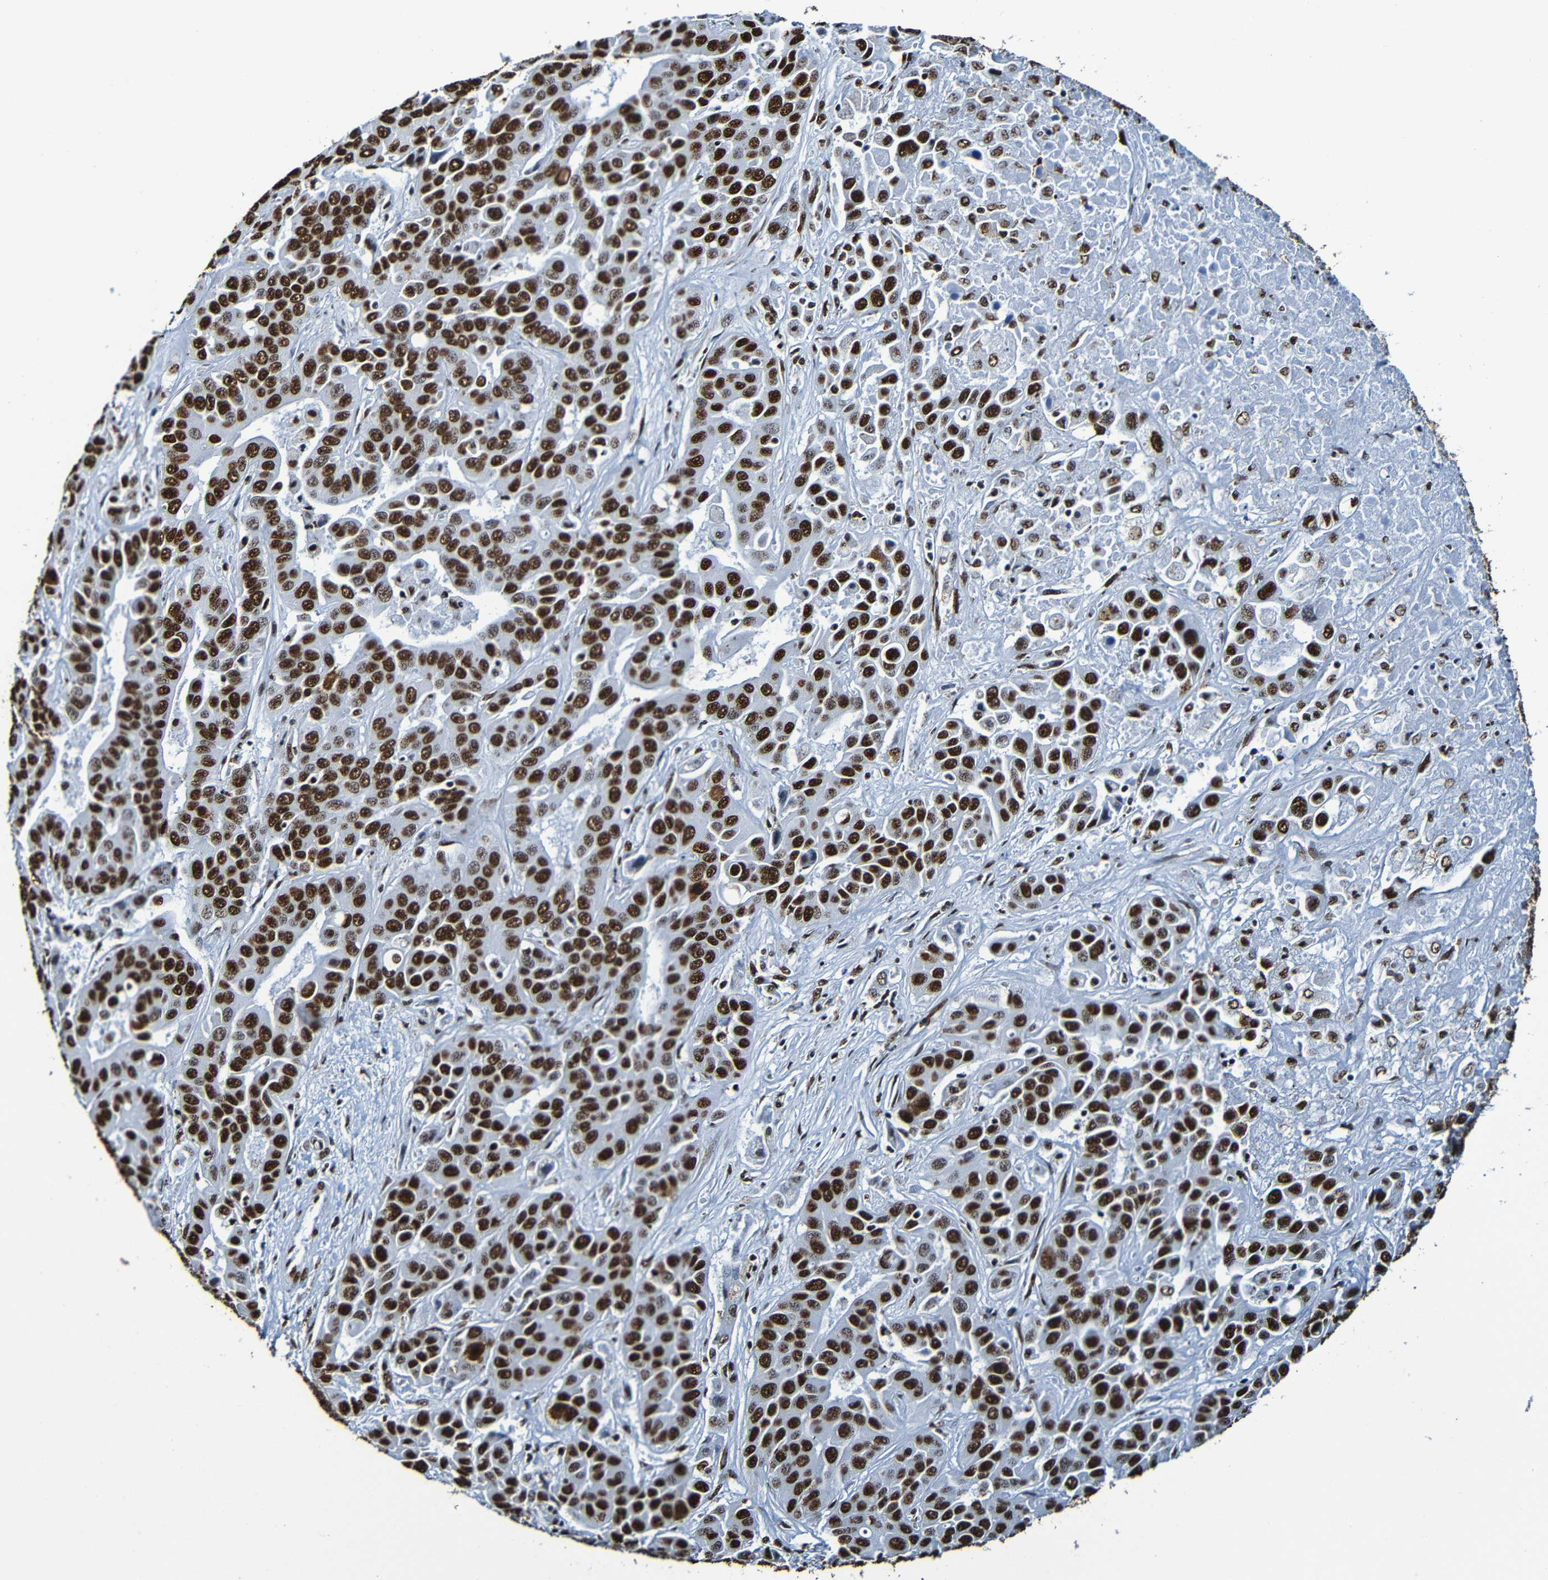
{"staining": {"intensity": "strong", "quantity": ">75%", "location": "nuclear"}, "tissue": "liver cancer", "cell_type": "Tumor cells", "image_type": "cancer", "snomed": [{"axis": "morphology", "description": "Cholangiocarcinoma"}, {"axis": "topography", "description": "Liver"}], "caption": "Protein expression analysis of cholangiocarcinoma (liver) reveals strong nuclear expression in about >75% of tumor cells.", "gene": "SRSF3", "patient": {"sex": "female", "age": 52}}